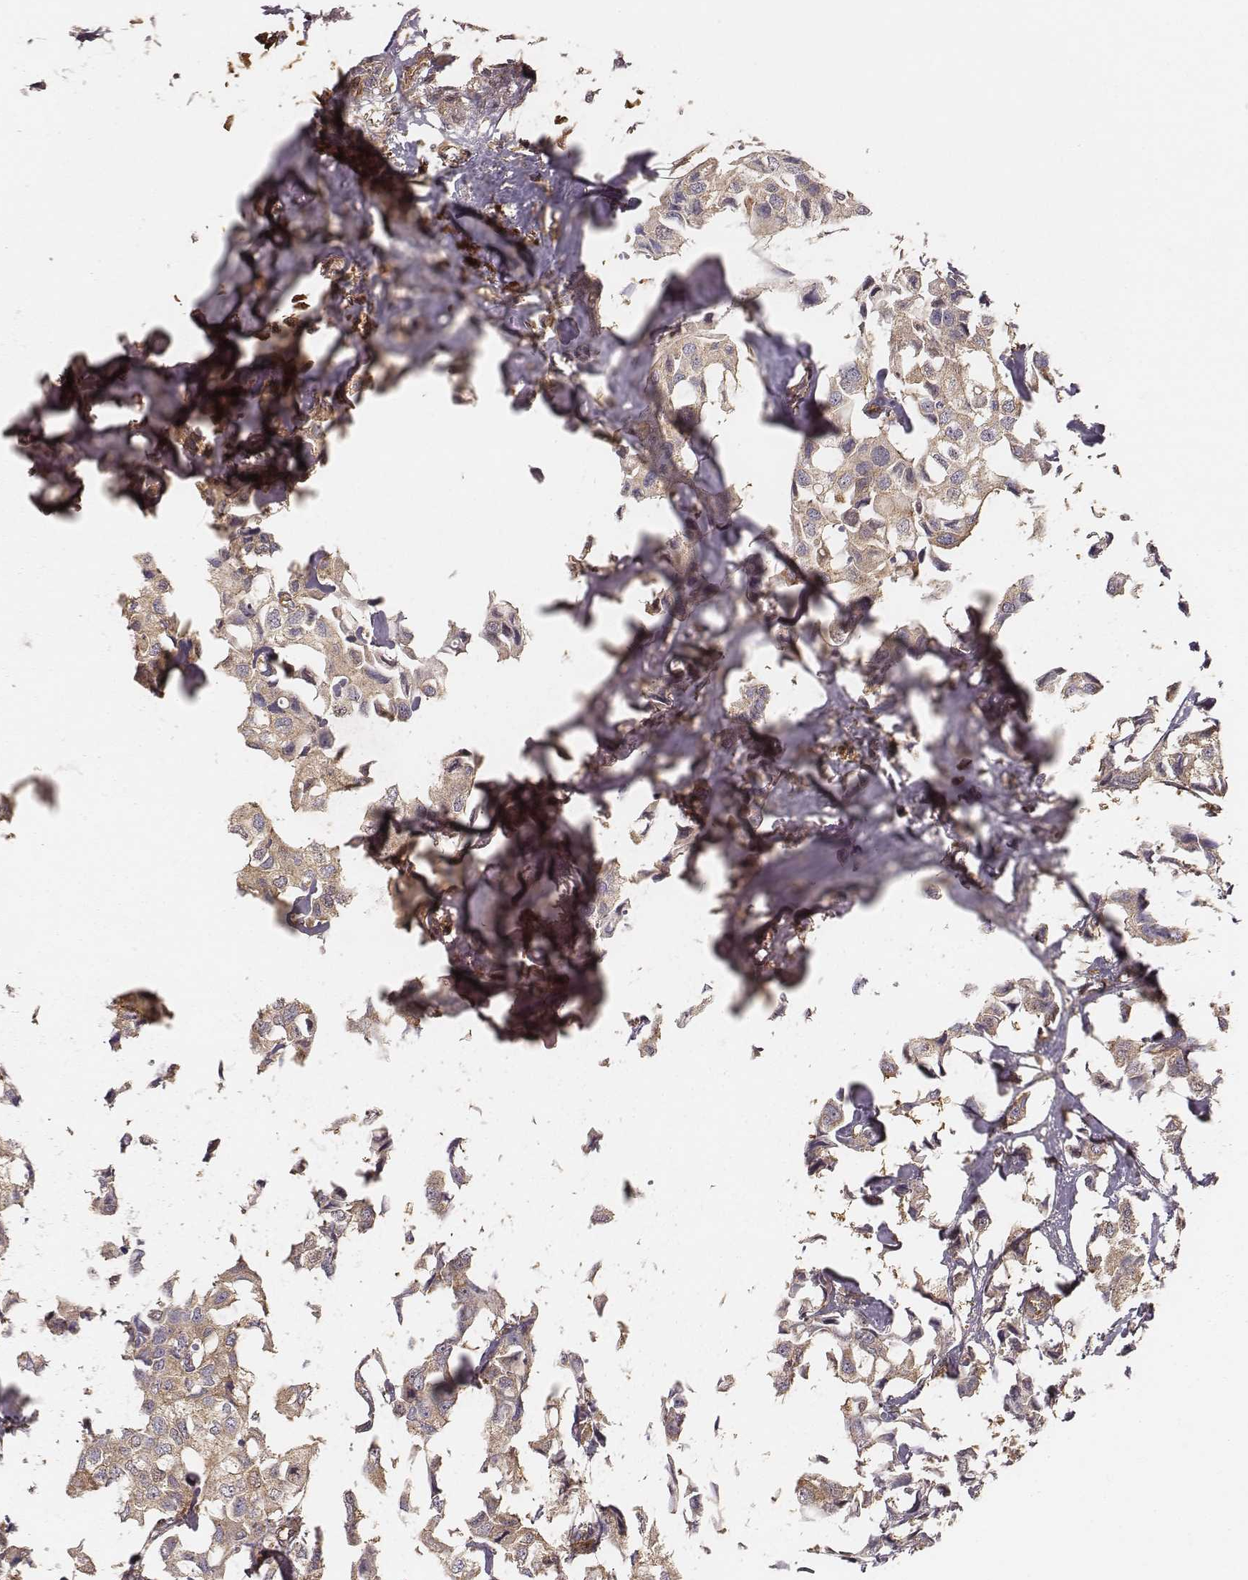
{"staining": {"intensity": "weak", "quantity": ">75%", "location": "cytoplasmic/membranous"}, "tissue": "breast cancer", "cell_type": "Tumor cells", "image_type": "cancer", "snomed": [{"axis": "morphology", "description": "Duct carcinoma"}, {"axis": "topography", "description": "Breast"}], "caption": "This is an image of immunohistochemistry staining of breast cancer, which shows weak staining in the cytoplasmic/membranous of tumor cells.", "gene": "CARS1", "patient": {"sex": "female", "age": 80}}